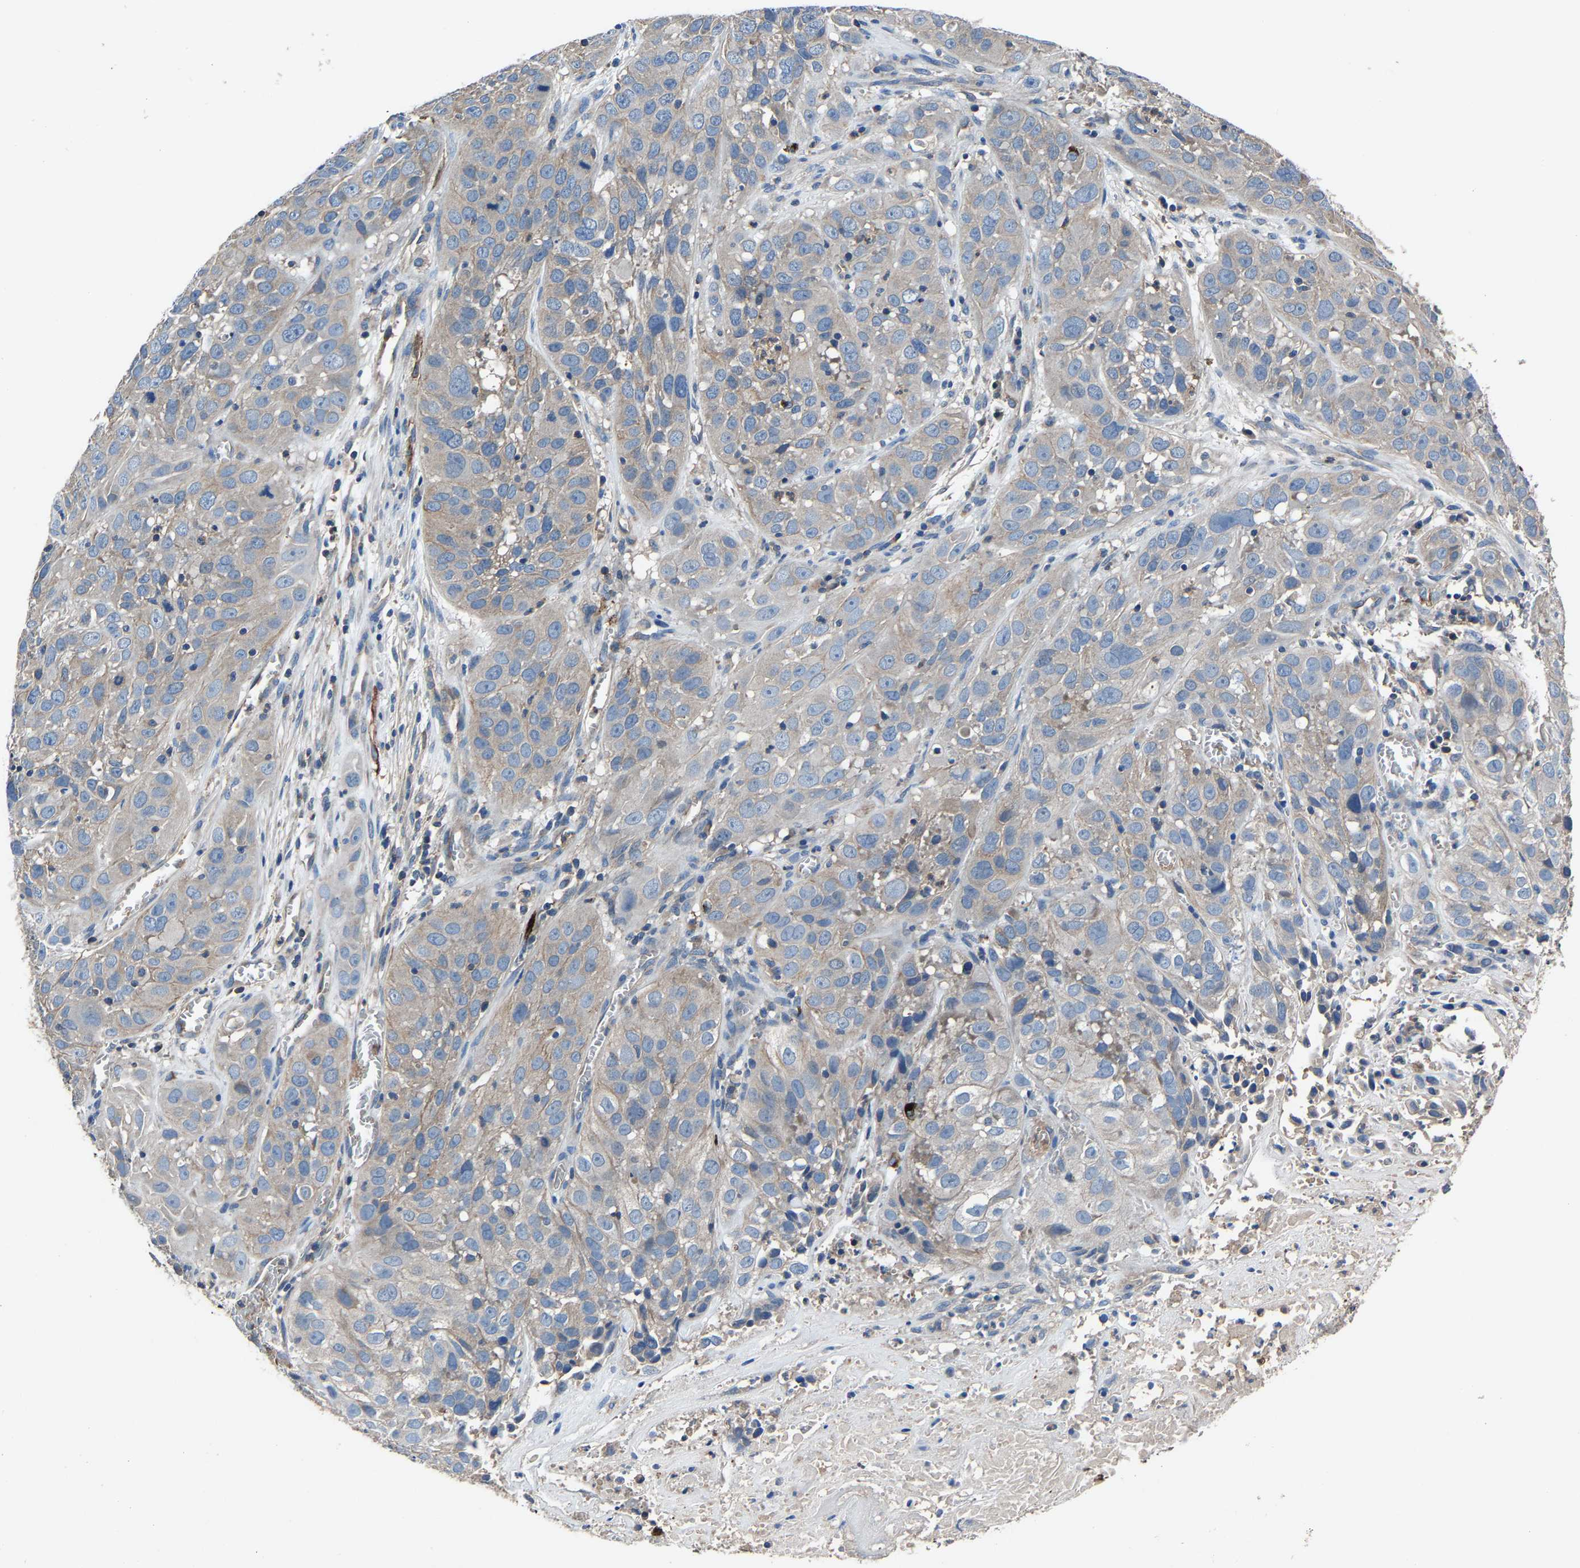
{"staining": {"intensity": "negative", "quantity": "none", "location": "none"}, "tissue": "cervical cancer", "cell_type": "Tumor cells", "image_type": "cancer", "snomed": [{"axis": "morphology", "description": "Squamous cell carcinoma, NOS"}, {"axis": "topography", "description": "Cervix"}], "caption": "DAB (3,3'-diaminobenzidine) immunohistochemical staining of cervical squamous cell carcinoma exhibits no significant positivity in tumor cells.", "gene": "KIAA1958", "patient": {"sex": "female", "age": 32}}